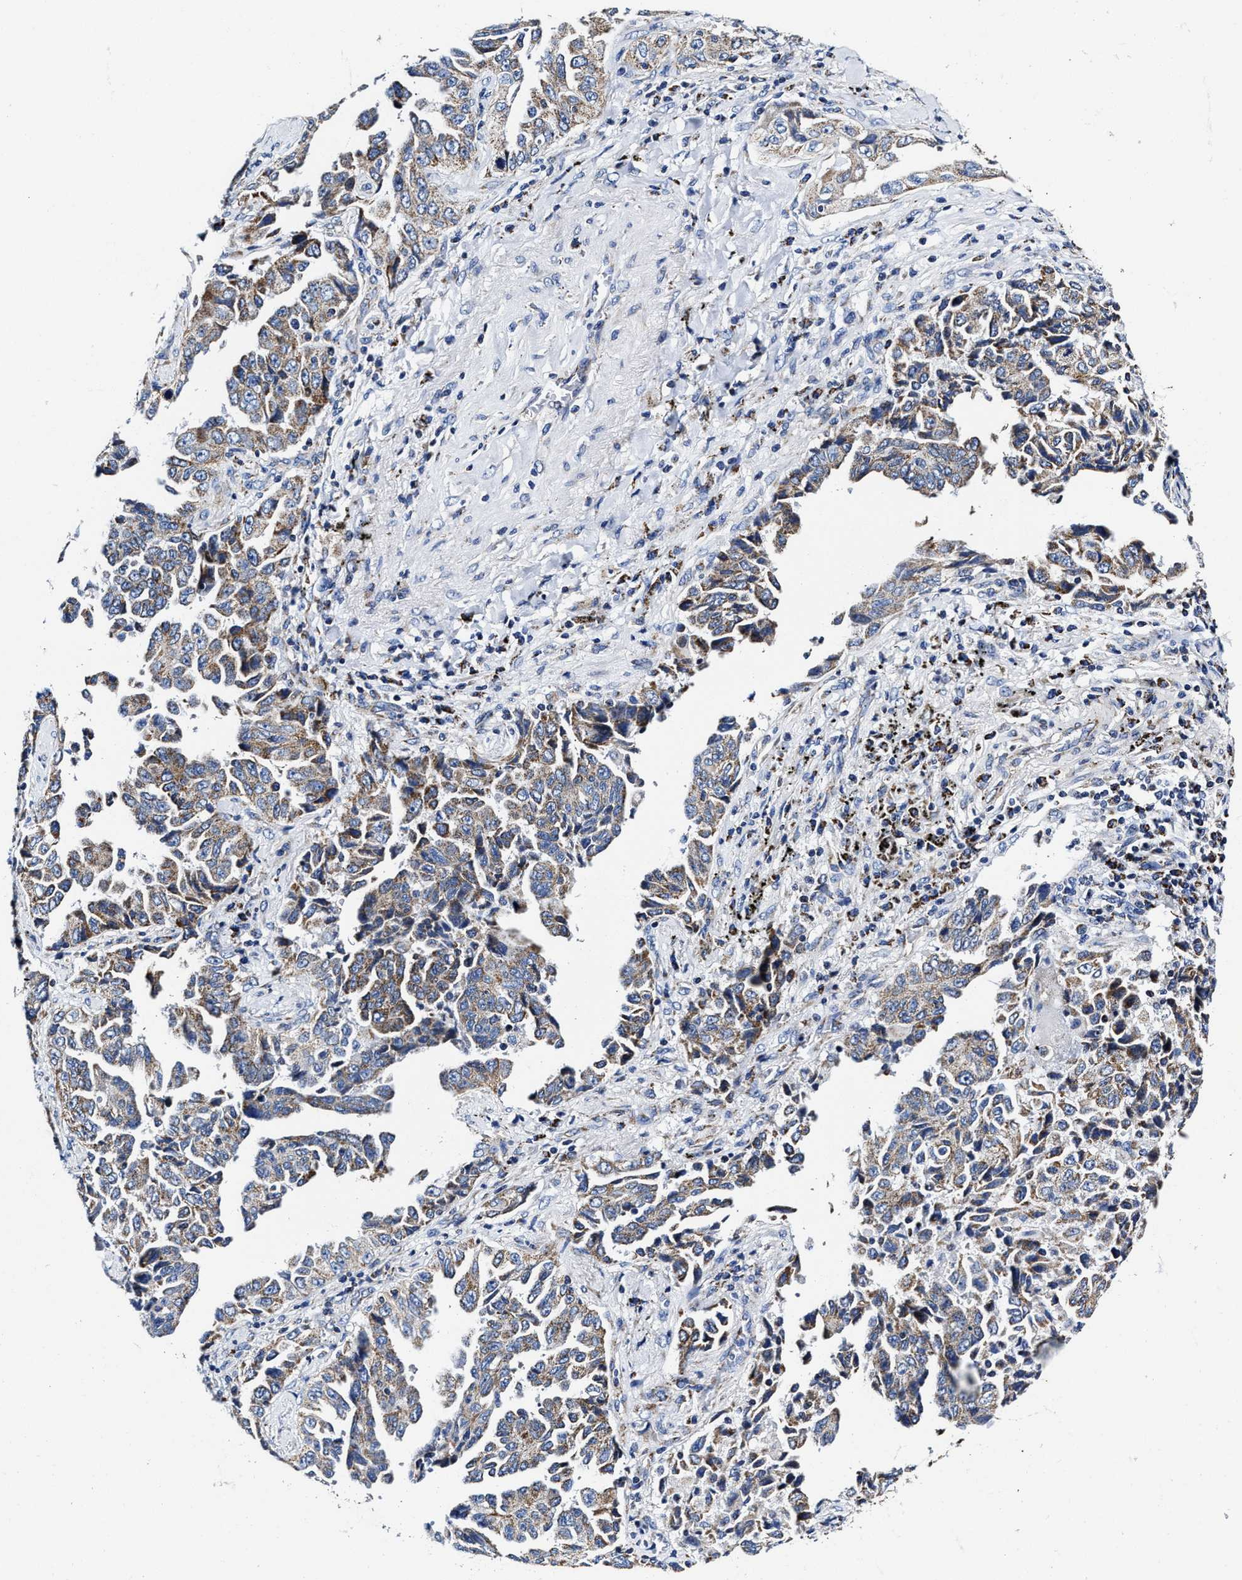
{"staining": {"intensity": "weak", "quantity": "25%-75%", "location": "cytoplasmic/membranous"}, "tissue": "lung cancer", "cell_type": "Tumor cells", "image_type": "cancer", "snomed": [{"axis": "morphology", "description": "Adenocarcinoma, NOS"}, {"axis": "topography", "description": "Lung"}], "caption": "Approximately 25%-75% of tumor cells in lung cancer exhibit weak cytoplasmic/membranous protein staining as visualized by brown immunohistochemical staining.", "gene": "HINT2", "patient": {"sex": "female", "age": 51}}